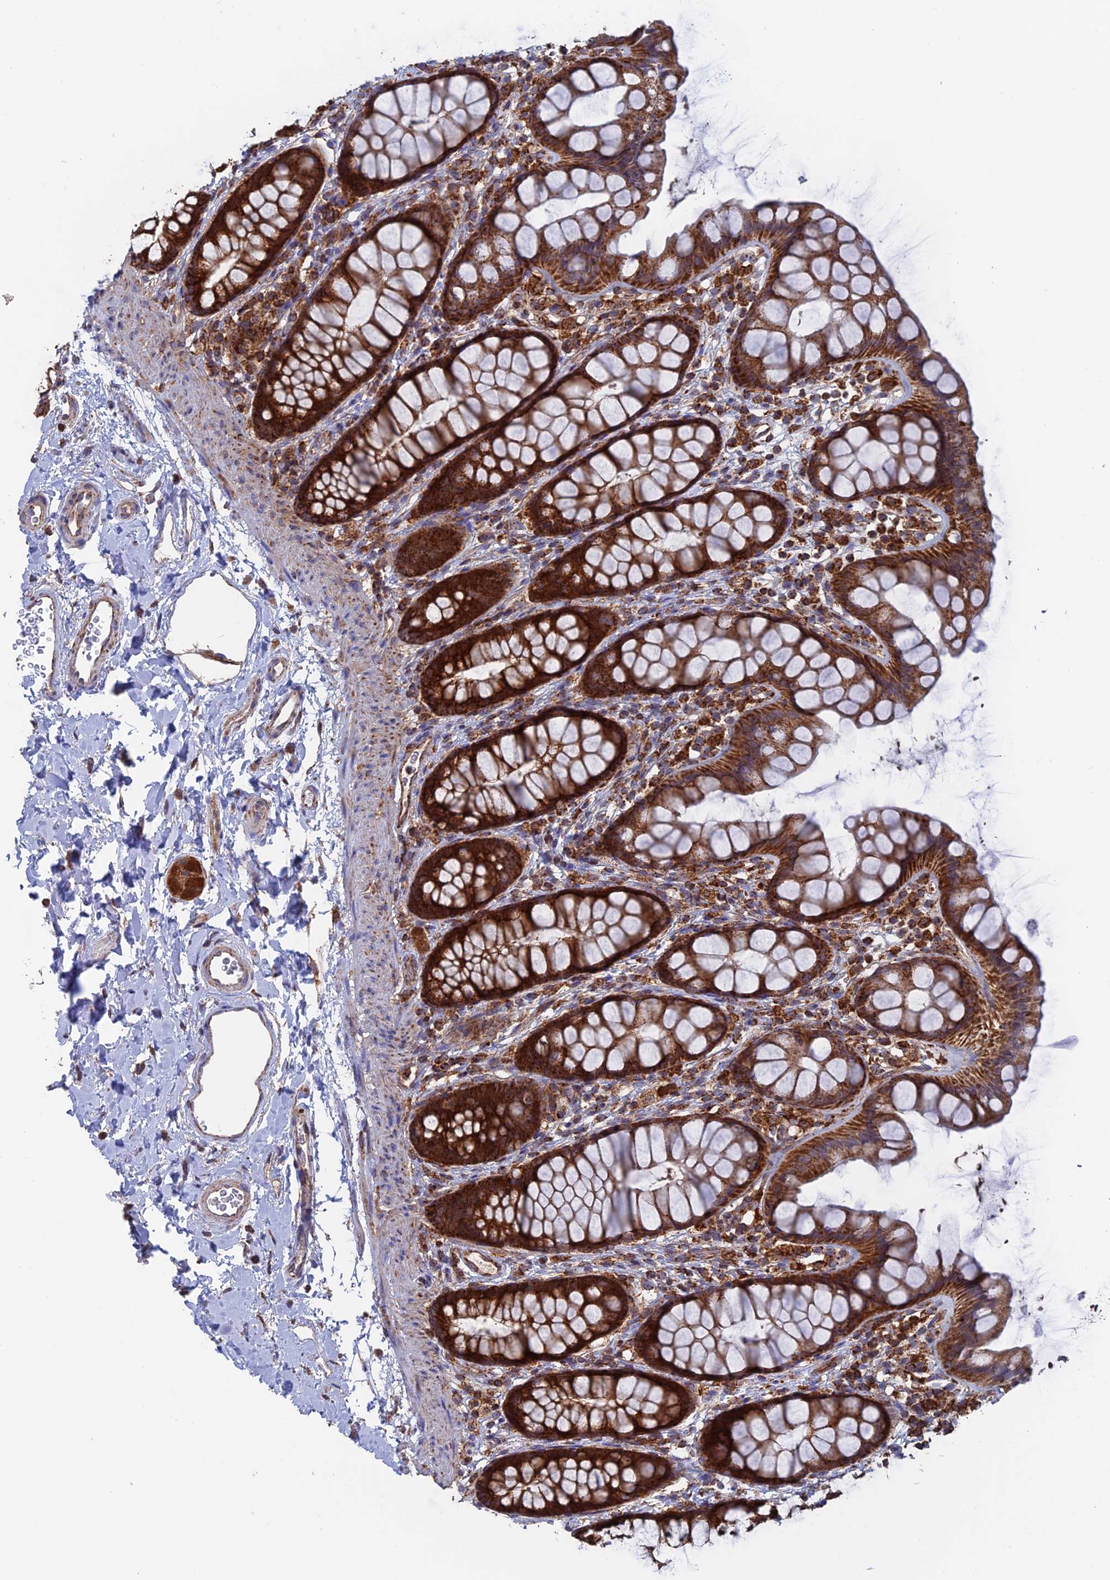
{"staining": {"intensity": "strong", "quantity": ">75%", "location": "cytoplasmic/membranous"}, "tissue": "rectum", "cell_type": "Glandular cells", "image_type": "normal", "snomed": [{"axis": "morphology", "description": "Normal tissue, NOS"}, {"axis": "topography", "description": "Rectum"}], "caption": "A high amount of strong cytoplasmic/membranous staining is appreciated in approximately >75% of glandular cells in normal rectum.", "gene": "DTYMK", "patient": {"sex": "female", "age": 65}}